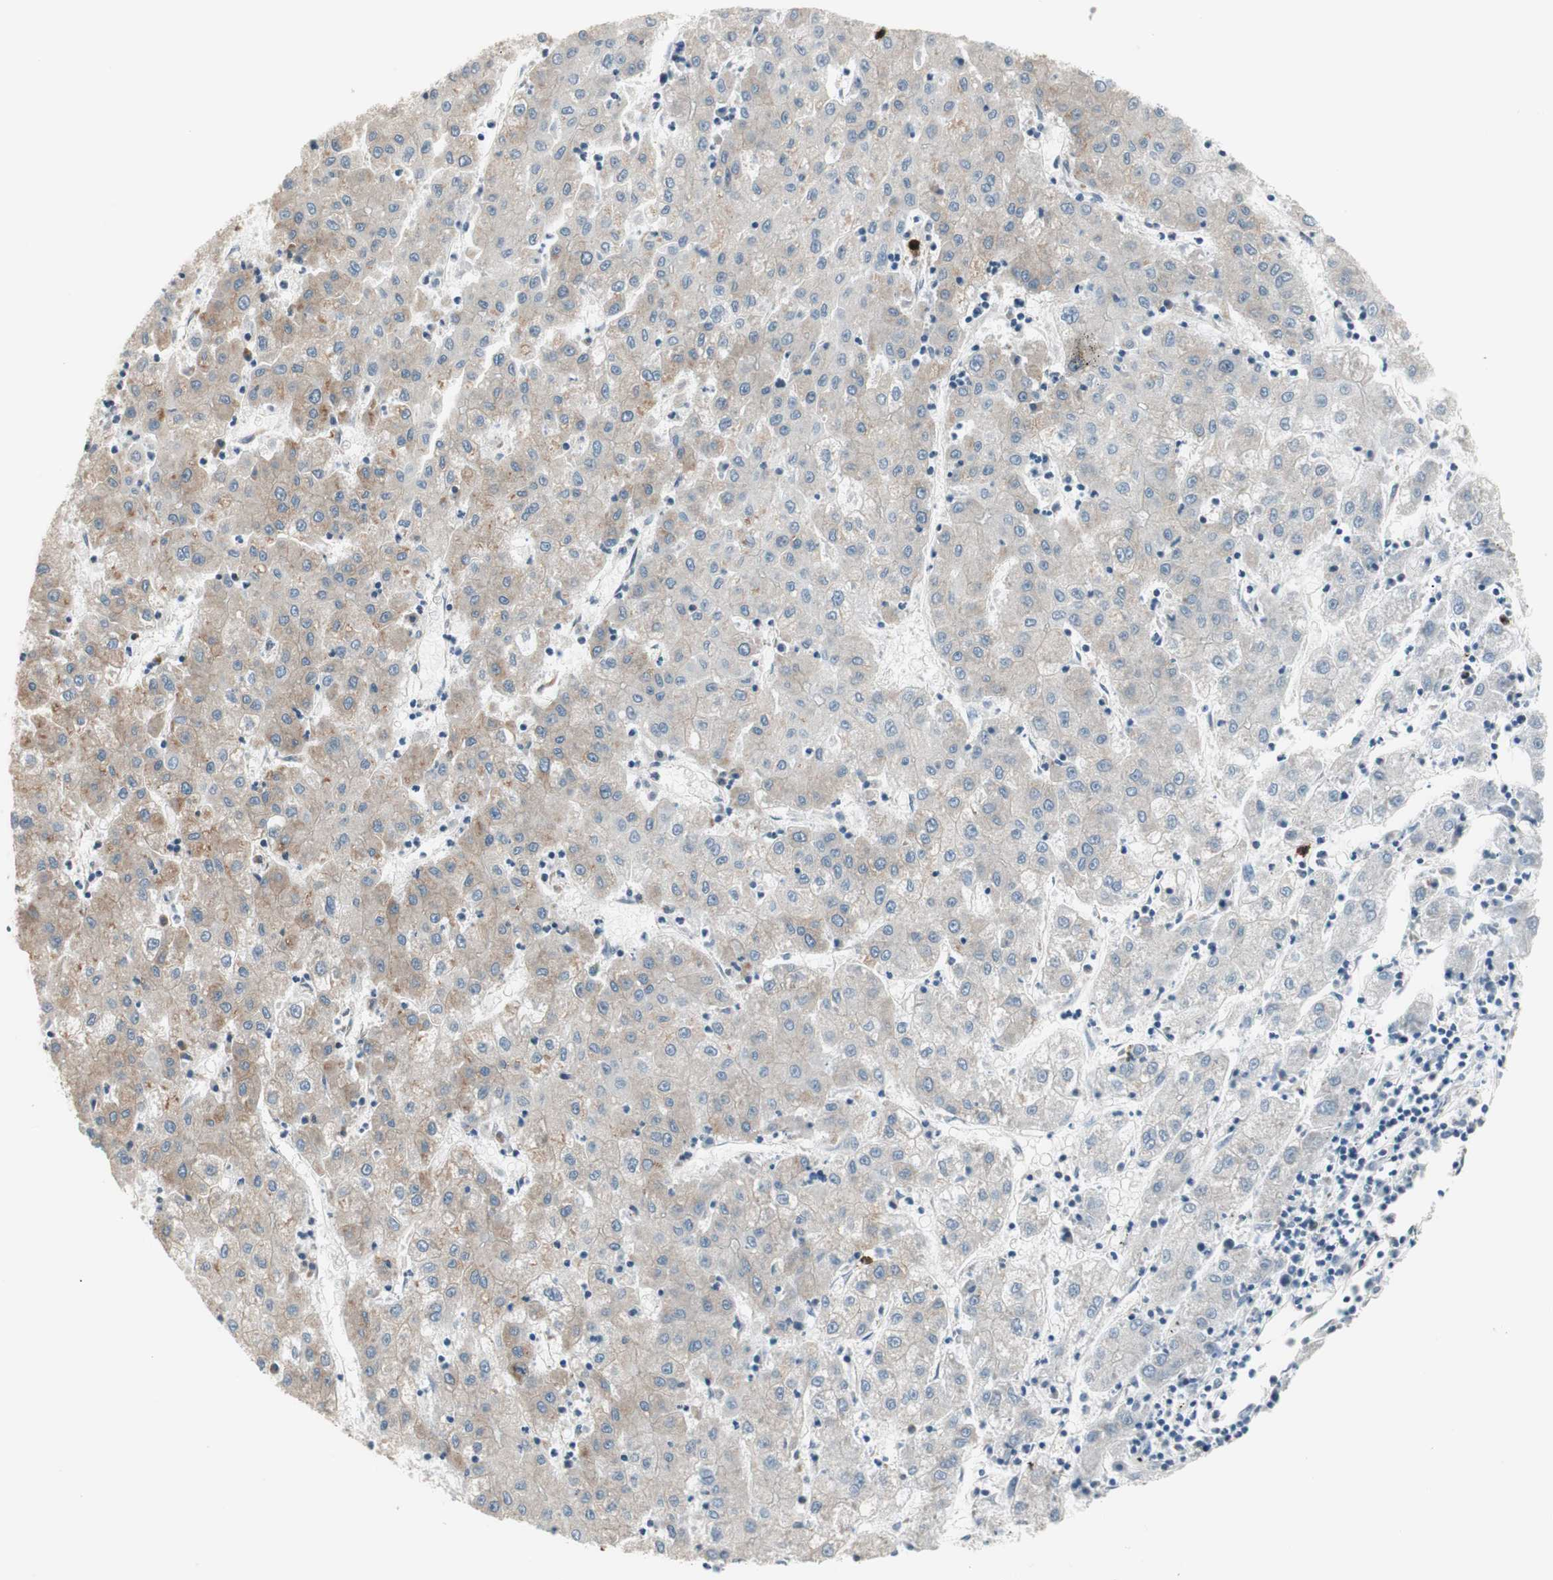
{"staining": {"intensity": "weak", "quantity": "25%-75%", "location": "cytoplasmic/membranous"}, "tissue": "liver cancer", "cell_type": "Tumor cells", "image_type": "cancer", "snomed": [{"axis": "morphology", "description": "Carcinoma, Hepatocellular, NOS"}, {"axis": "topography", "description": "Liver"}], "caption": "Weak cytoplasmic/membranous protein positivity is seen in about 25%-75% of tumor cells in hepatocellular carcinoma (liver).", "gene": "CLCC1", "patient": {"sex": "male", "age": 72}}